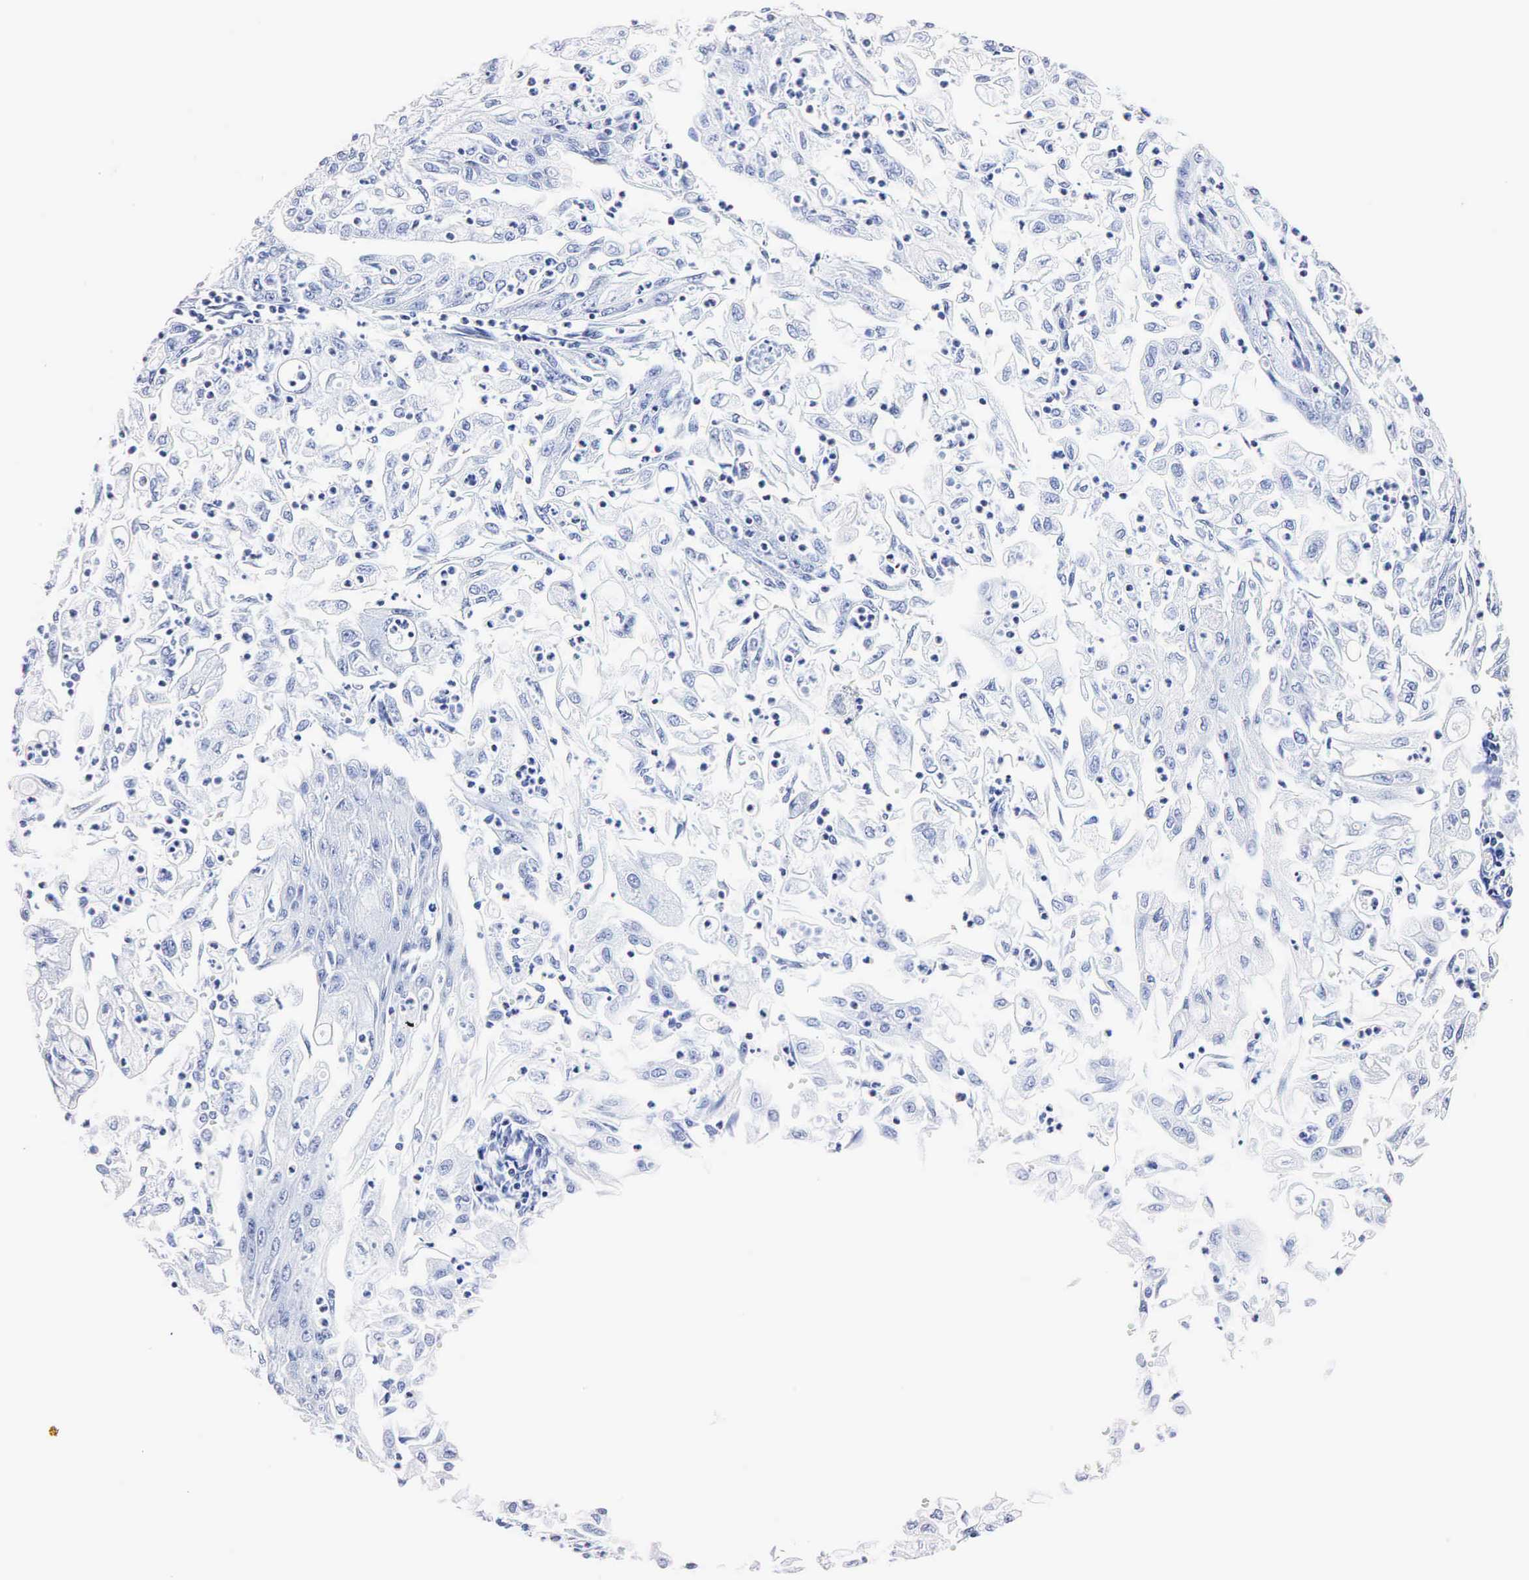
{"staining": {"intensity": "negative", "quantity": "none", "location": "none"}, "tissue": "endometrial cancer", "cell_type": "Tumor cells", "image_type": "cancer", "snomed": [{"axis": "morphology", "description": "Adenocarcinoma, NOS"}, {"axis": "topography", "description": "Endometrium"}], "caption": "DAB immunohistochemical staining of endometrial cancer (adenocarcinoma) displays no significant staining in tumor cells.", "gene": "KLK3", "patient": {"sex": "female", "age": 75}}